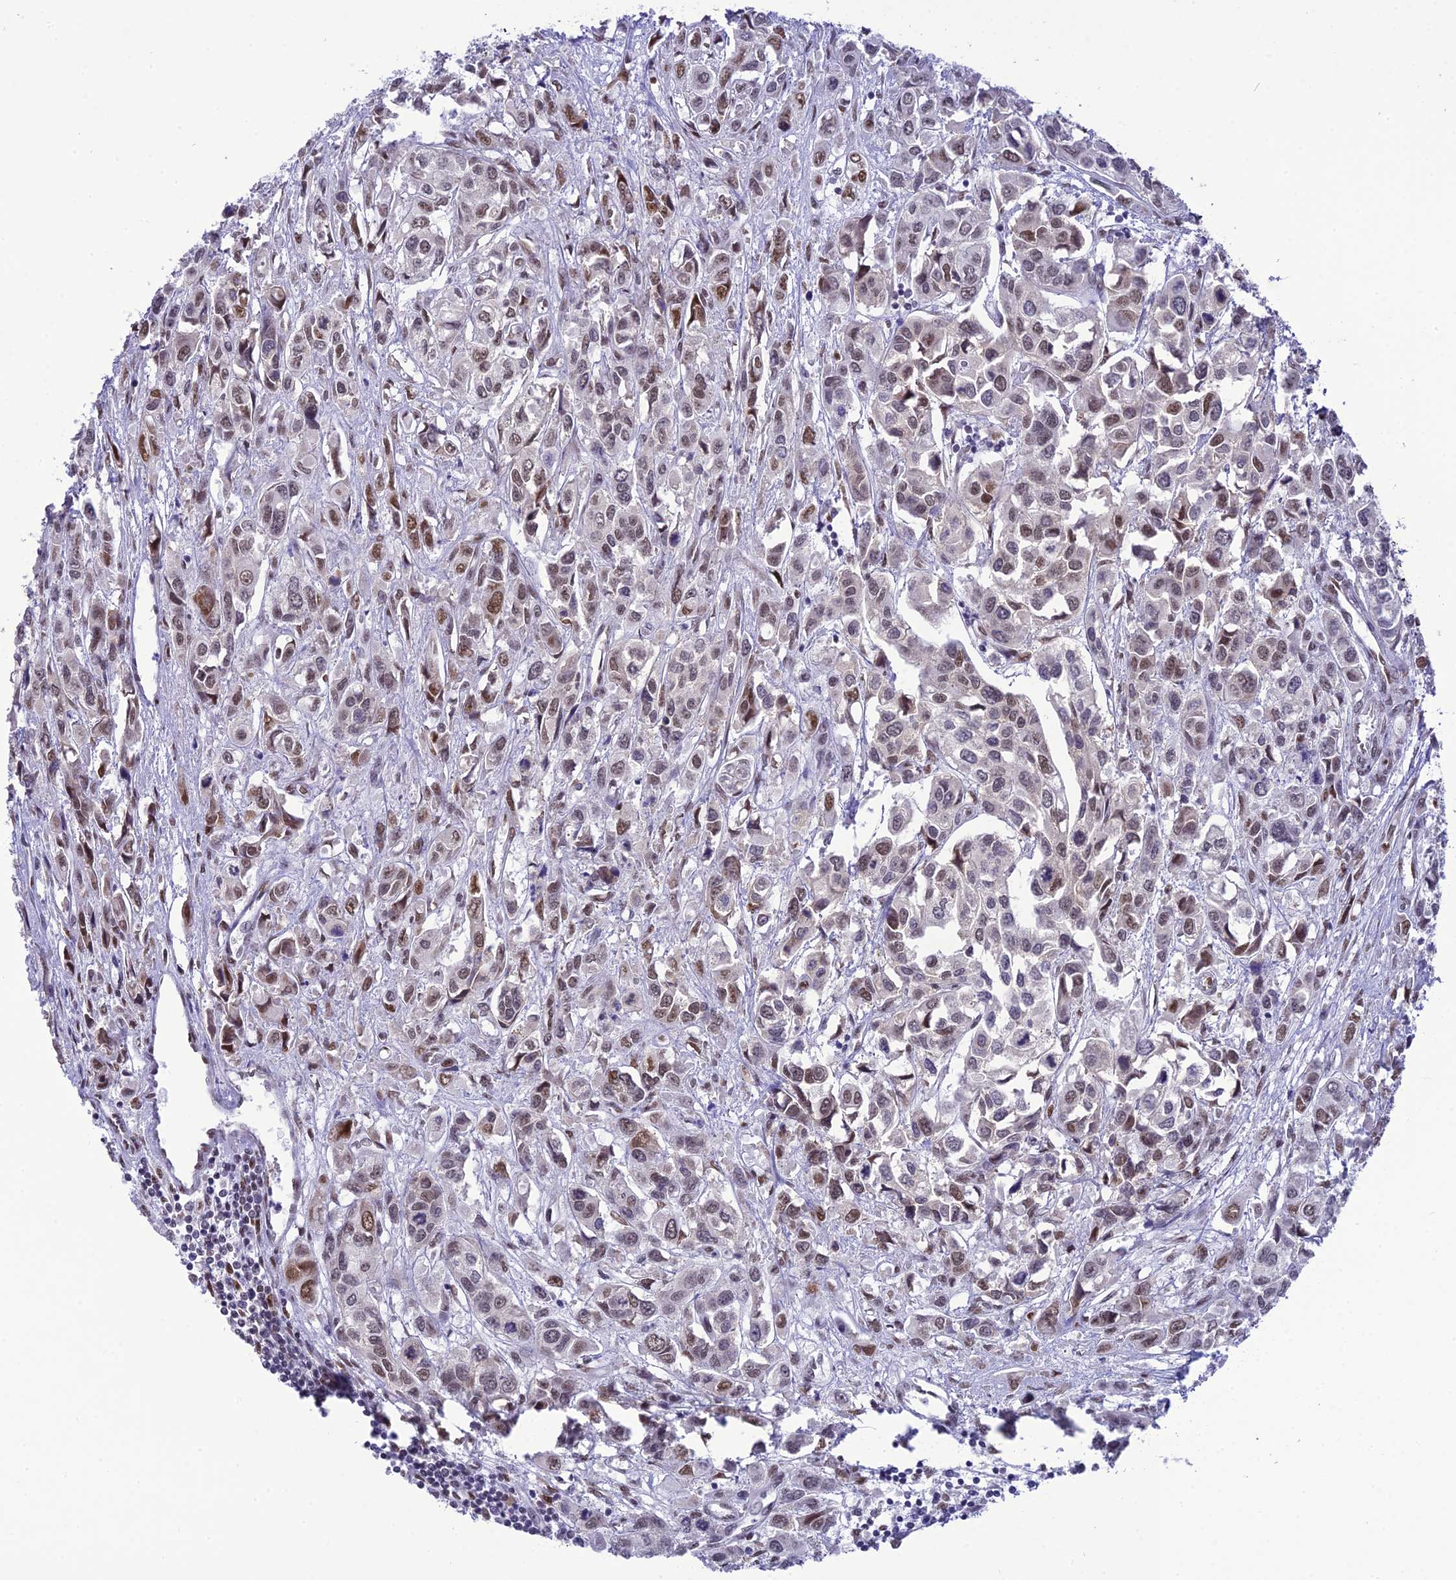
{"staining": {"intensity": "moderate", "quantity": "25%-75%", "location": "nuclear"}, "tissue": "urothelial cancer", "cell_type": "Tumor cells", "image_type": "cancer", "snomed": [{"axis": "morphology", "description": "Urothelial carcinoma, High grade"}, {"axis": "topography", "description": "Urinary bladder"}], "caption": "Immunohistochemistry (IHC) photomicrograph of urothelial carcinoma (high-grade) stained for a protein (brown), which exhibits medium levels of moderate nuclear positivity in approximately 25%-75% of tumor cells.", "gene": "DDX1", "patient": {"sex": "male", "age": 67}}